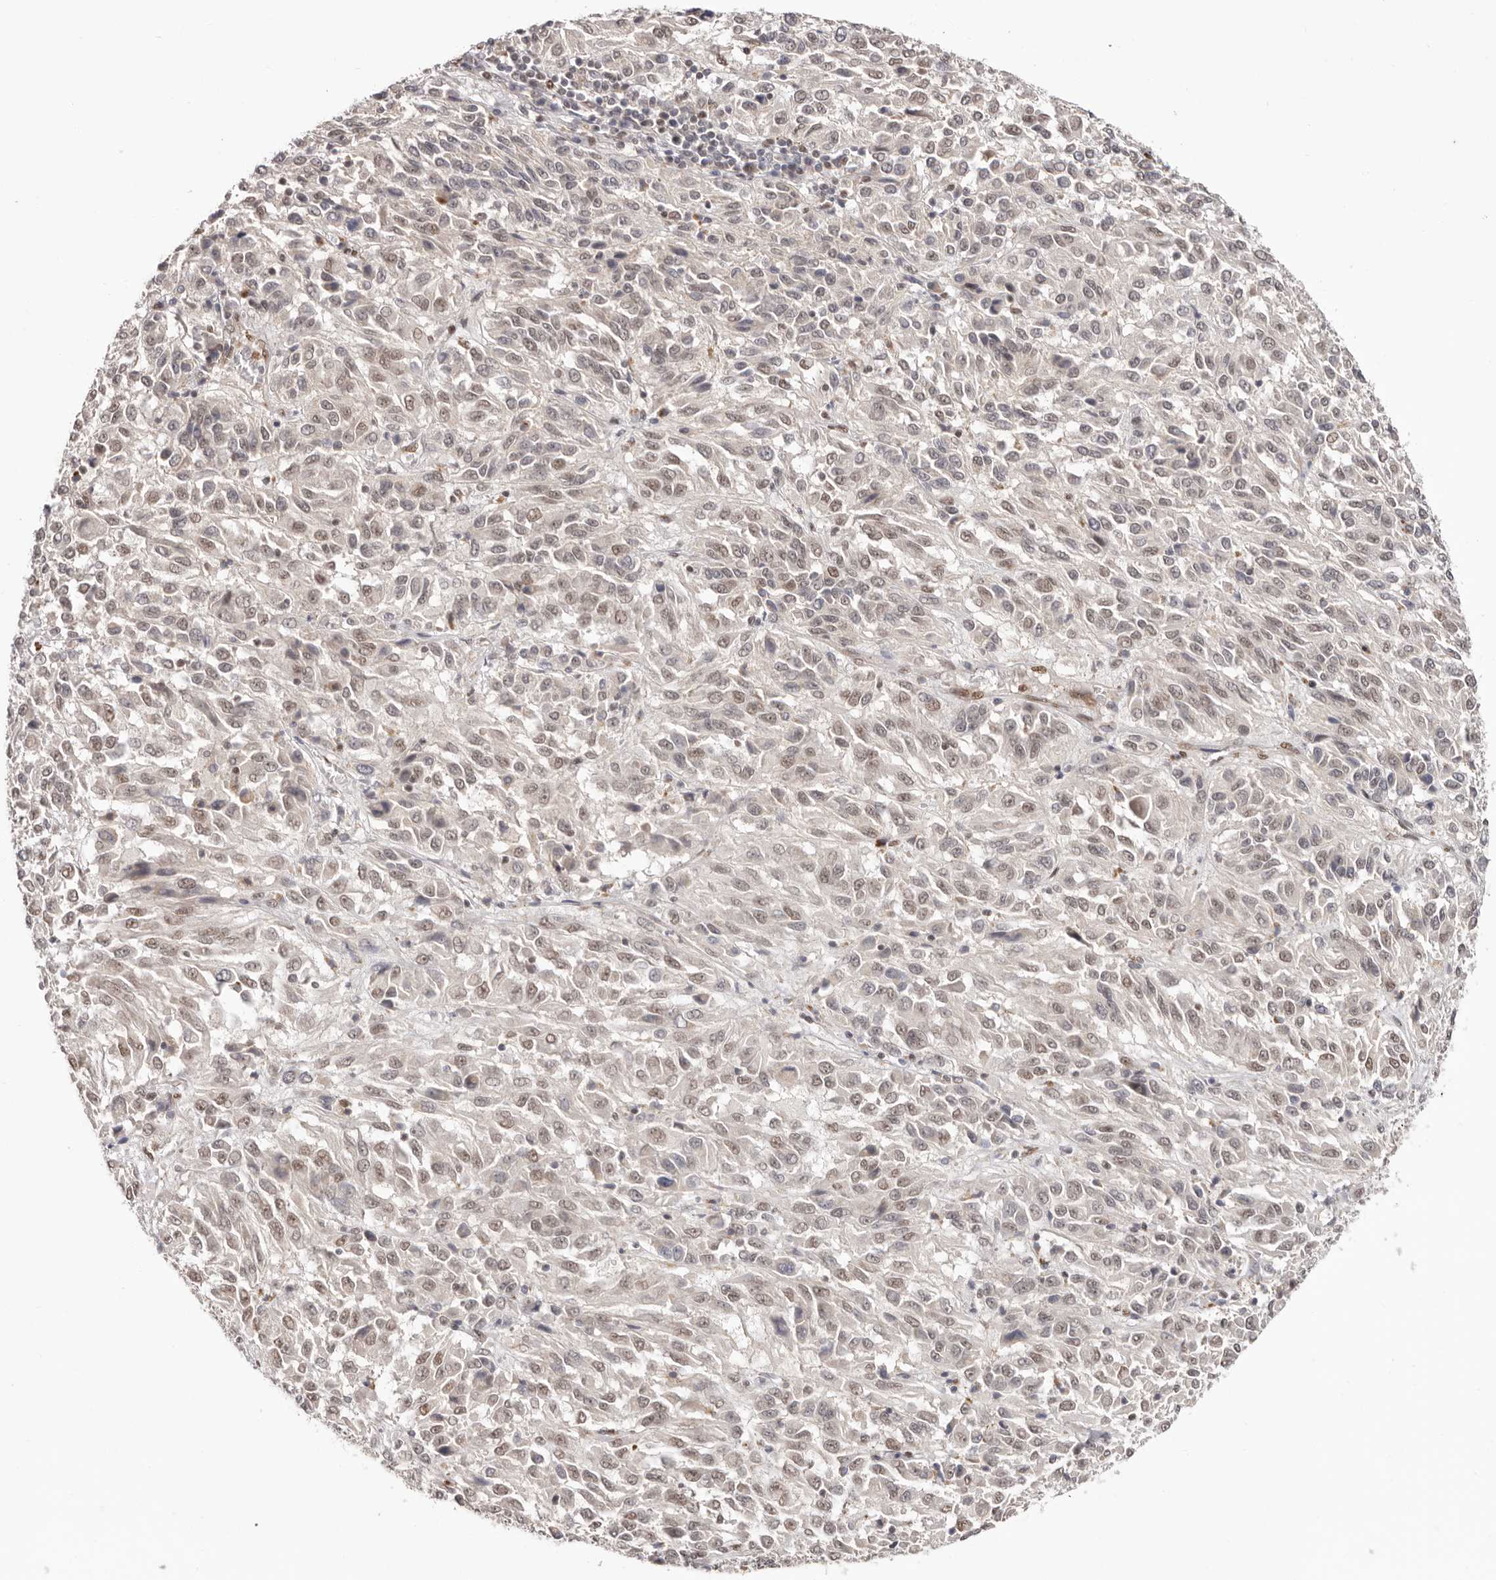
{"staining": {"intensity": "weak", "quantity": "25%-75%", "location": "nuclear"}, "tissue": "melanoma", "cell_type": "Tumor cells", "image_type": "cancer", "snomed": [{"axis": "morphology", "description": "Malignant melanoma, Metastatic site"}, {"axis": "topography", "description": "Lung"}], "caption": "An IHC image of tumor tissue is shown. Protein staining in brown labels weak nuclear positivity in malignant melanoma (metastatic site) within tumor cells.", "gene": "SMAD7", "patient": {"sex": "male", "age": 64}}